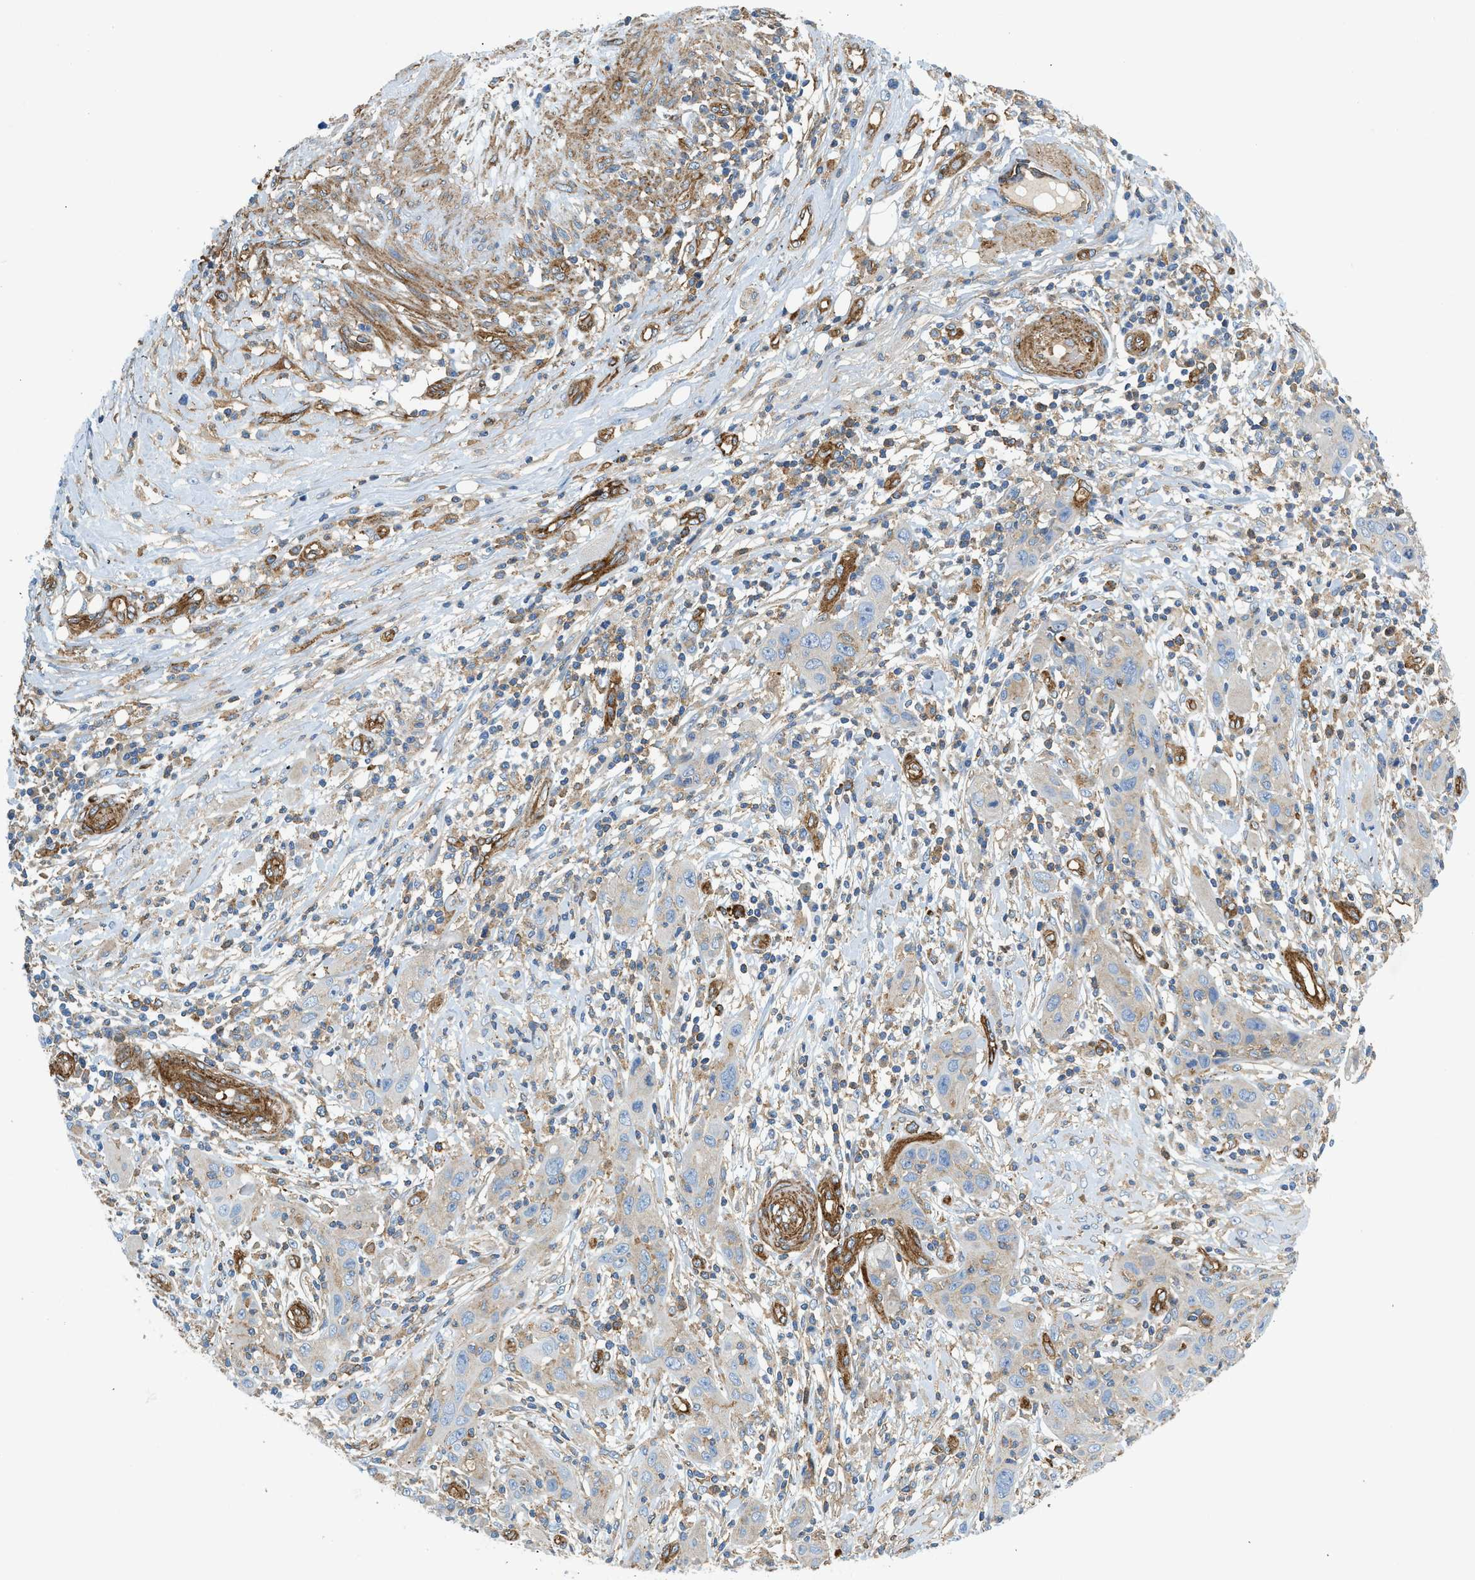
{"staining": {"intensity": "weak", "quantity": "<25%", "location": "cytoplasmic/membranous"}, "tissue": "skin cancer", "cell_type": "Tumor cells", "image_type": "cancer", "snomed": [{"axis": "morphology", "description": "Squamous cell carcinoma, NOS"}, {"axis": "topography", "description": "Skin"}], "caption": "Human skin cancer stained for a protein using immunohistochemistry (IHC) exhibits no positivity in tumor cells.", "gene": "HIP1", "patient": {"sex": "female", "age": 88}}